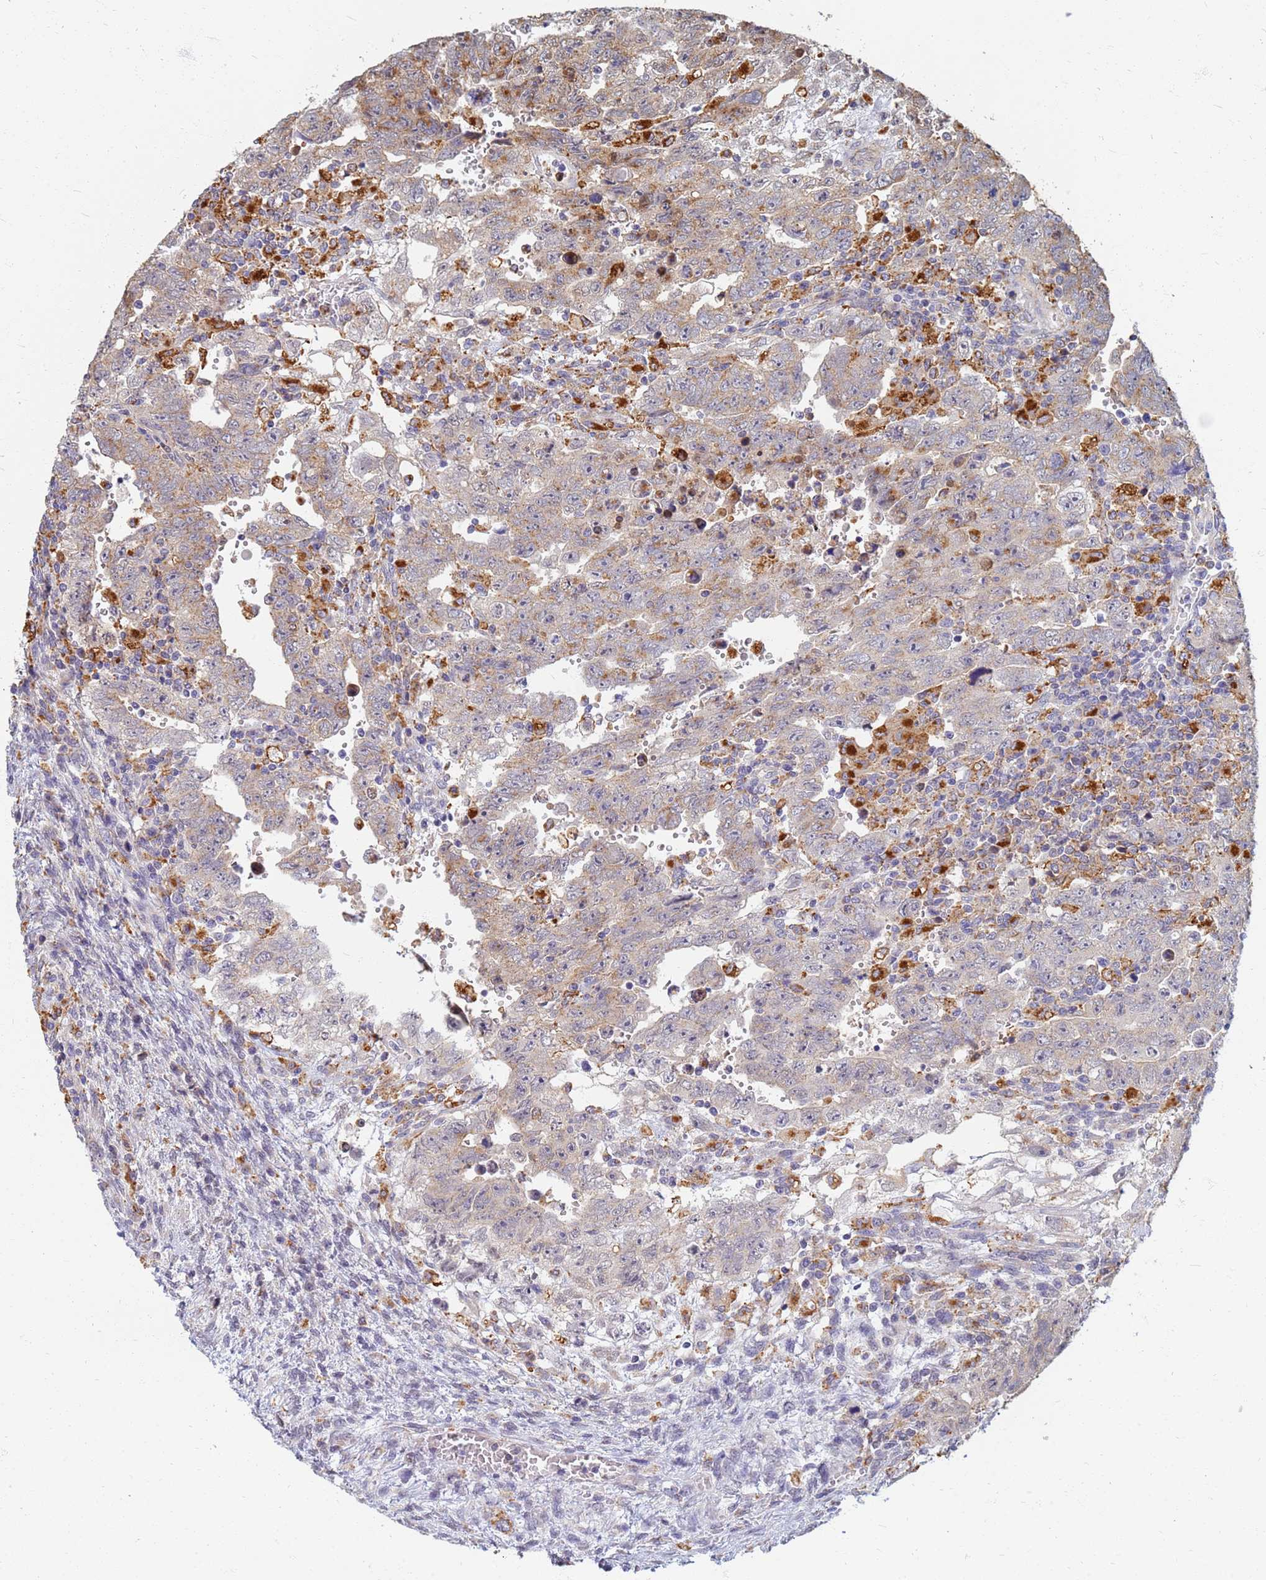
{"staining": {"intensity": "weak", "quantity": "<25%", "location": "cytoplasmic/membranous"}, "tissue": "testis cancer", "cell_type": "Tumor cells", "image_type": "cancer", "snomed": [{"axis": "morphology", "description": "Carcinoma, Embryonal, NOS"}, {"axis": "topography", "description": "Testis"}], "caption": "Image shows no protein positivity in tumor cells of embryonal carcinoma (testis) tissue.", "gene": "ATP6V1E1", "patient": {"sex": "male", "age": 28}}